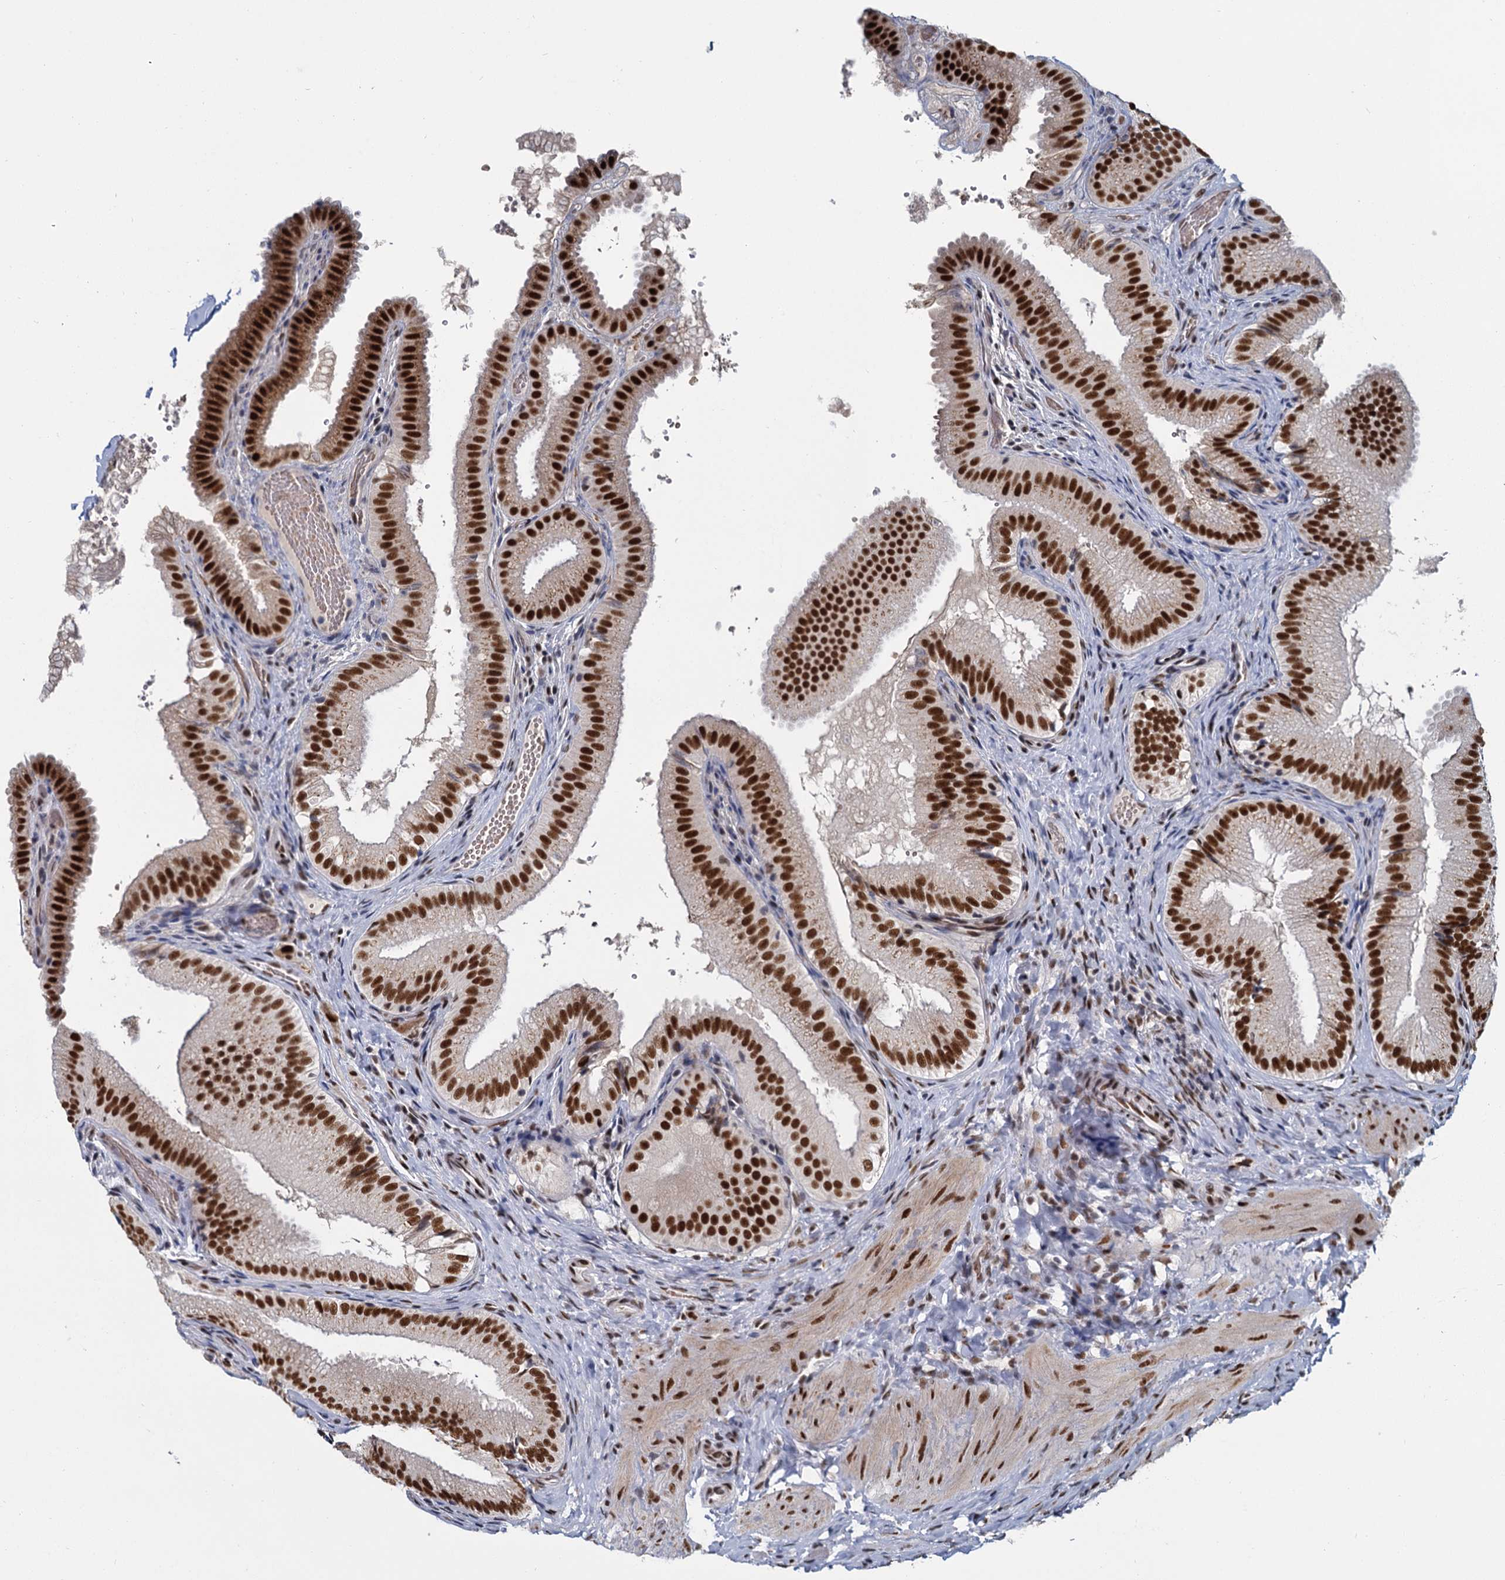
{"staining": {"intensity": "strong", "quantity": ">75%", "location": "nuclear"}, "tissue": "gallbladder", "cell_type": "Glandular cells", "image_type": "normal", "snomed": [{"axis": "morphology", "description": "Normal tissue, NOS"}, {"axis": "topography", "description": "Gallbladder"}], "caption": "Immunohistochemical staining of unremarkable gallbladder exhibits >75% levels of strong nuclear protein expression in approximately >75% of glandular cells.", "gene": "RPRD1A", "patient": {"sex": "female", "age": 30}}